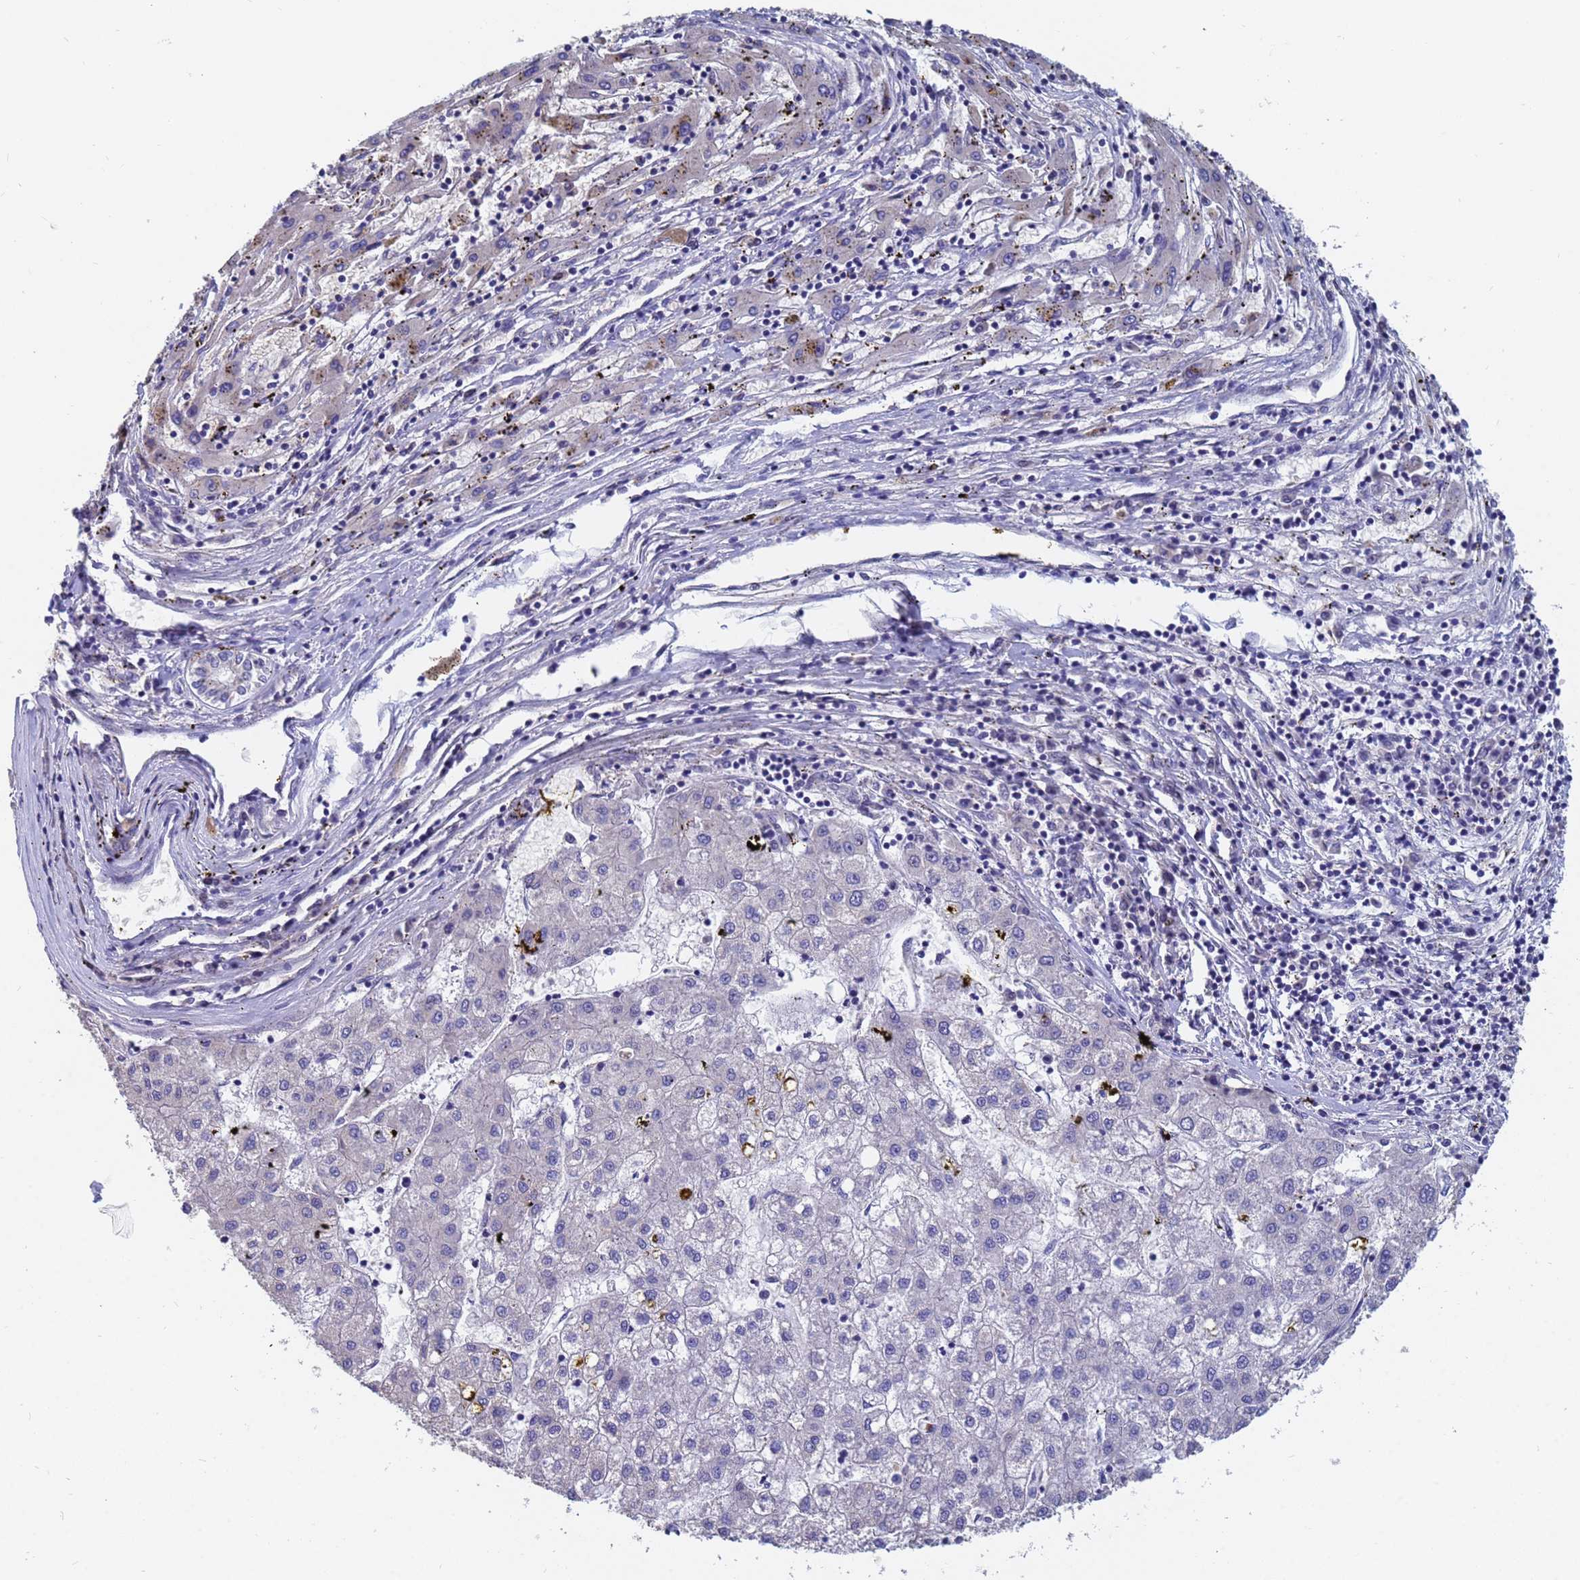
{"staining": {"intensity": "negative", "quantity": "none", "location": "none"}, "tissue": "liver cancer", "cell_type": "Tumor cells", "image_type": "cancer", "snomed": [{"axis": "morphology", "description": "Carcinoma, Hepatocellular, NOS"}, {"axis": "topography", "description": "Liver"}], "caption": "Immunohistochemical staining of liver hepatocellular carcinoma reveals no significant staining in tumor cells.", "gene": "IHO1", "patient": {"sex": "male", "age": 72}}